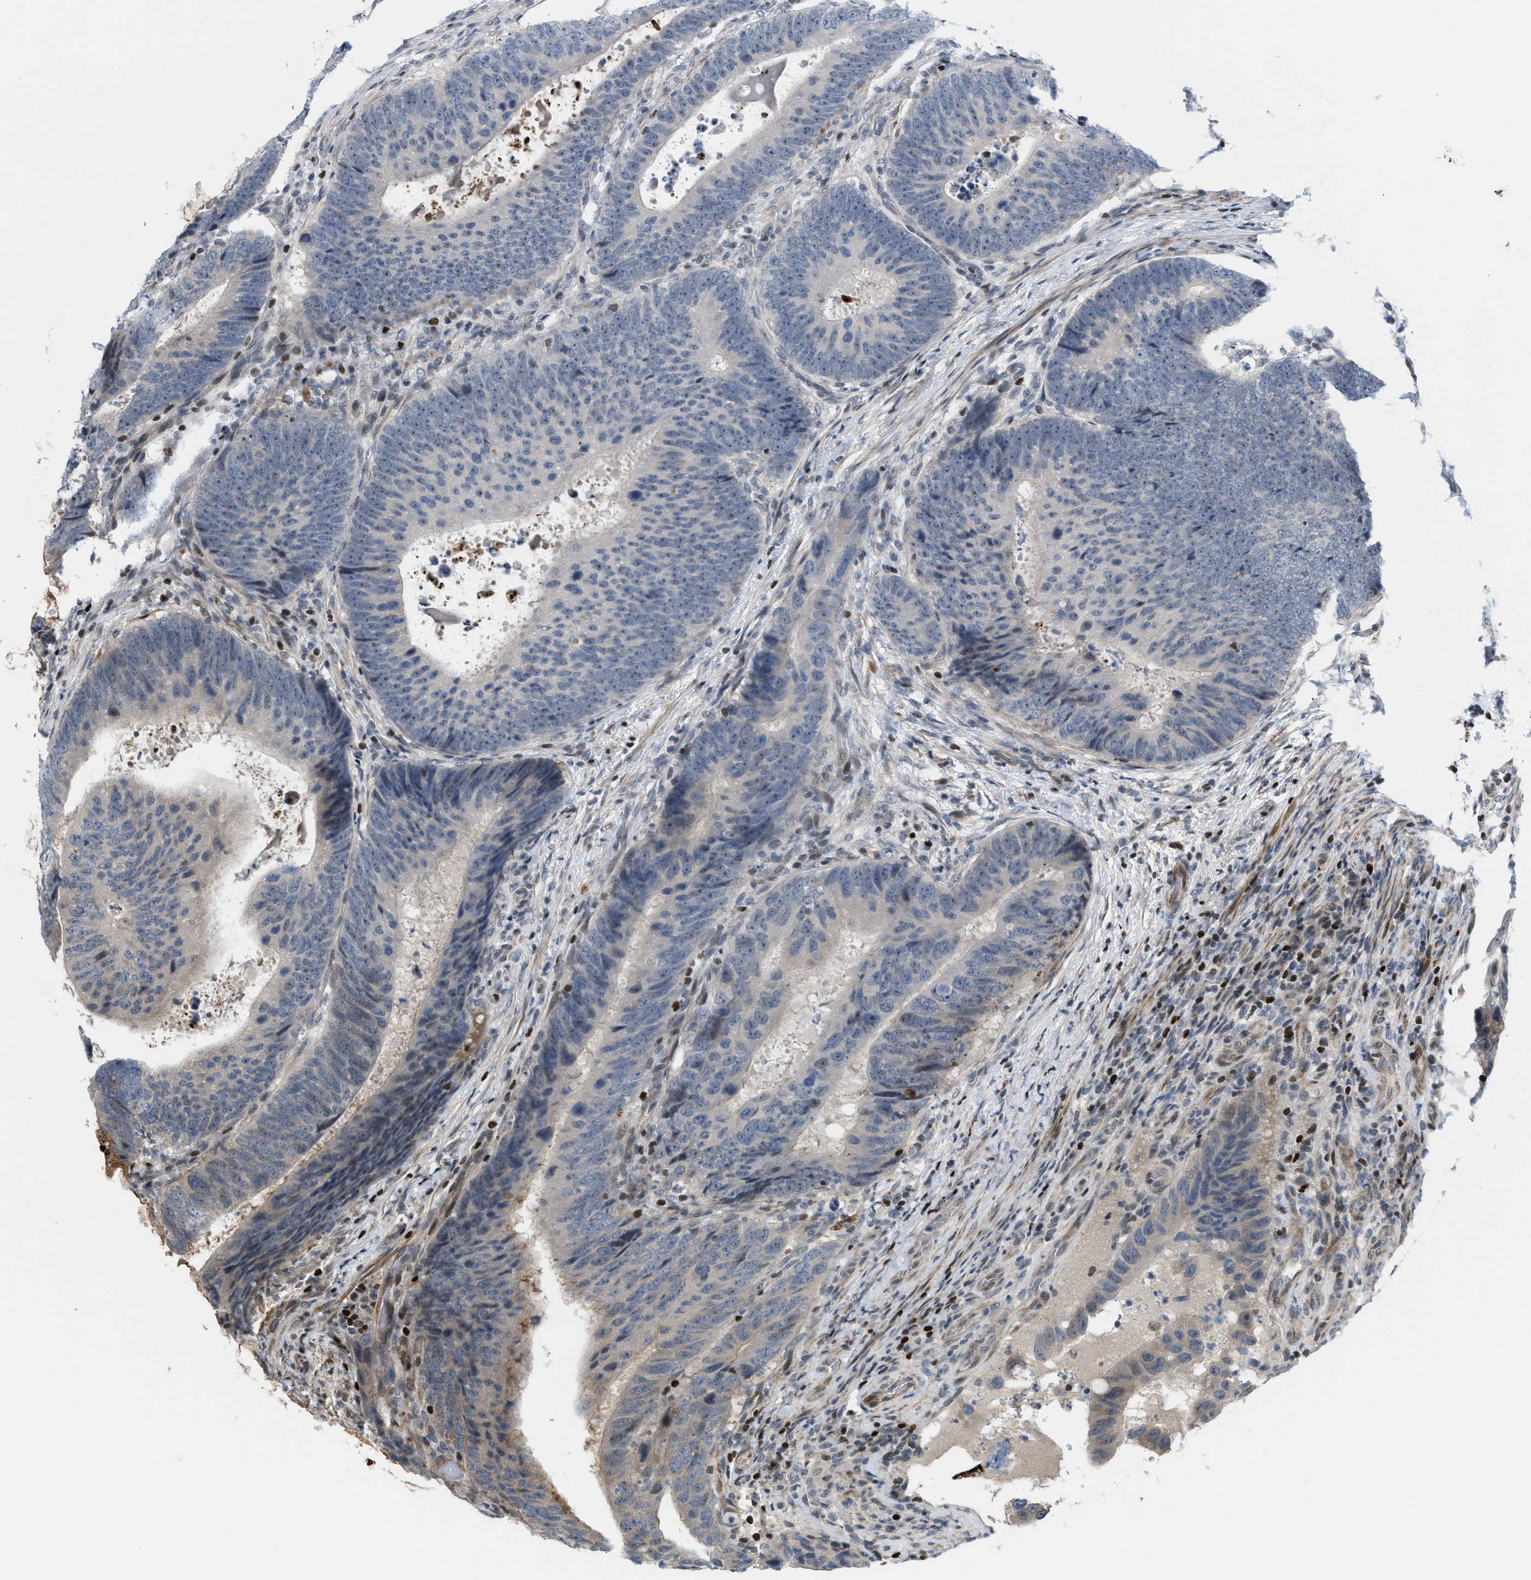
{"staining": {"intensity": "weak", "quantity": "<25%", "location": "cytoplasmic/membranous"}, "tissue": "colorectal cancer", "cell_type": "Tumor cells", "image_type": "cancer", "snomed": [{"axis": "morphology", "description": "Adenocarcinoma, NOS"}, {"axis": "topography", "description": "Colon"}], "caption": "Tumor cells are negative for brown protein staining in colorectal adenocarcinoma.", "gene": "ZNF276", "patient": {"sex": "male", "age": 56}}